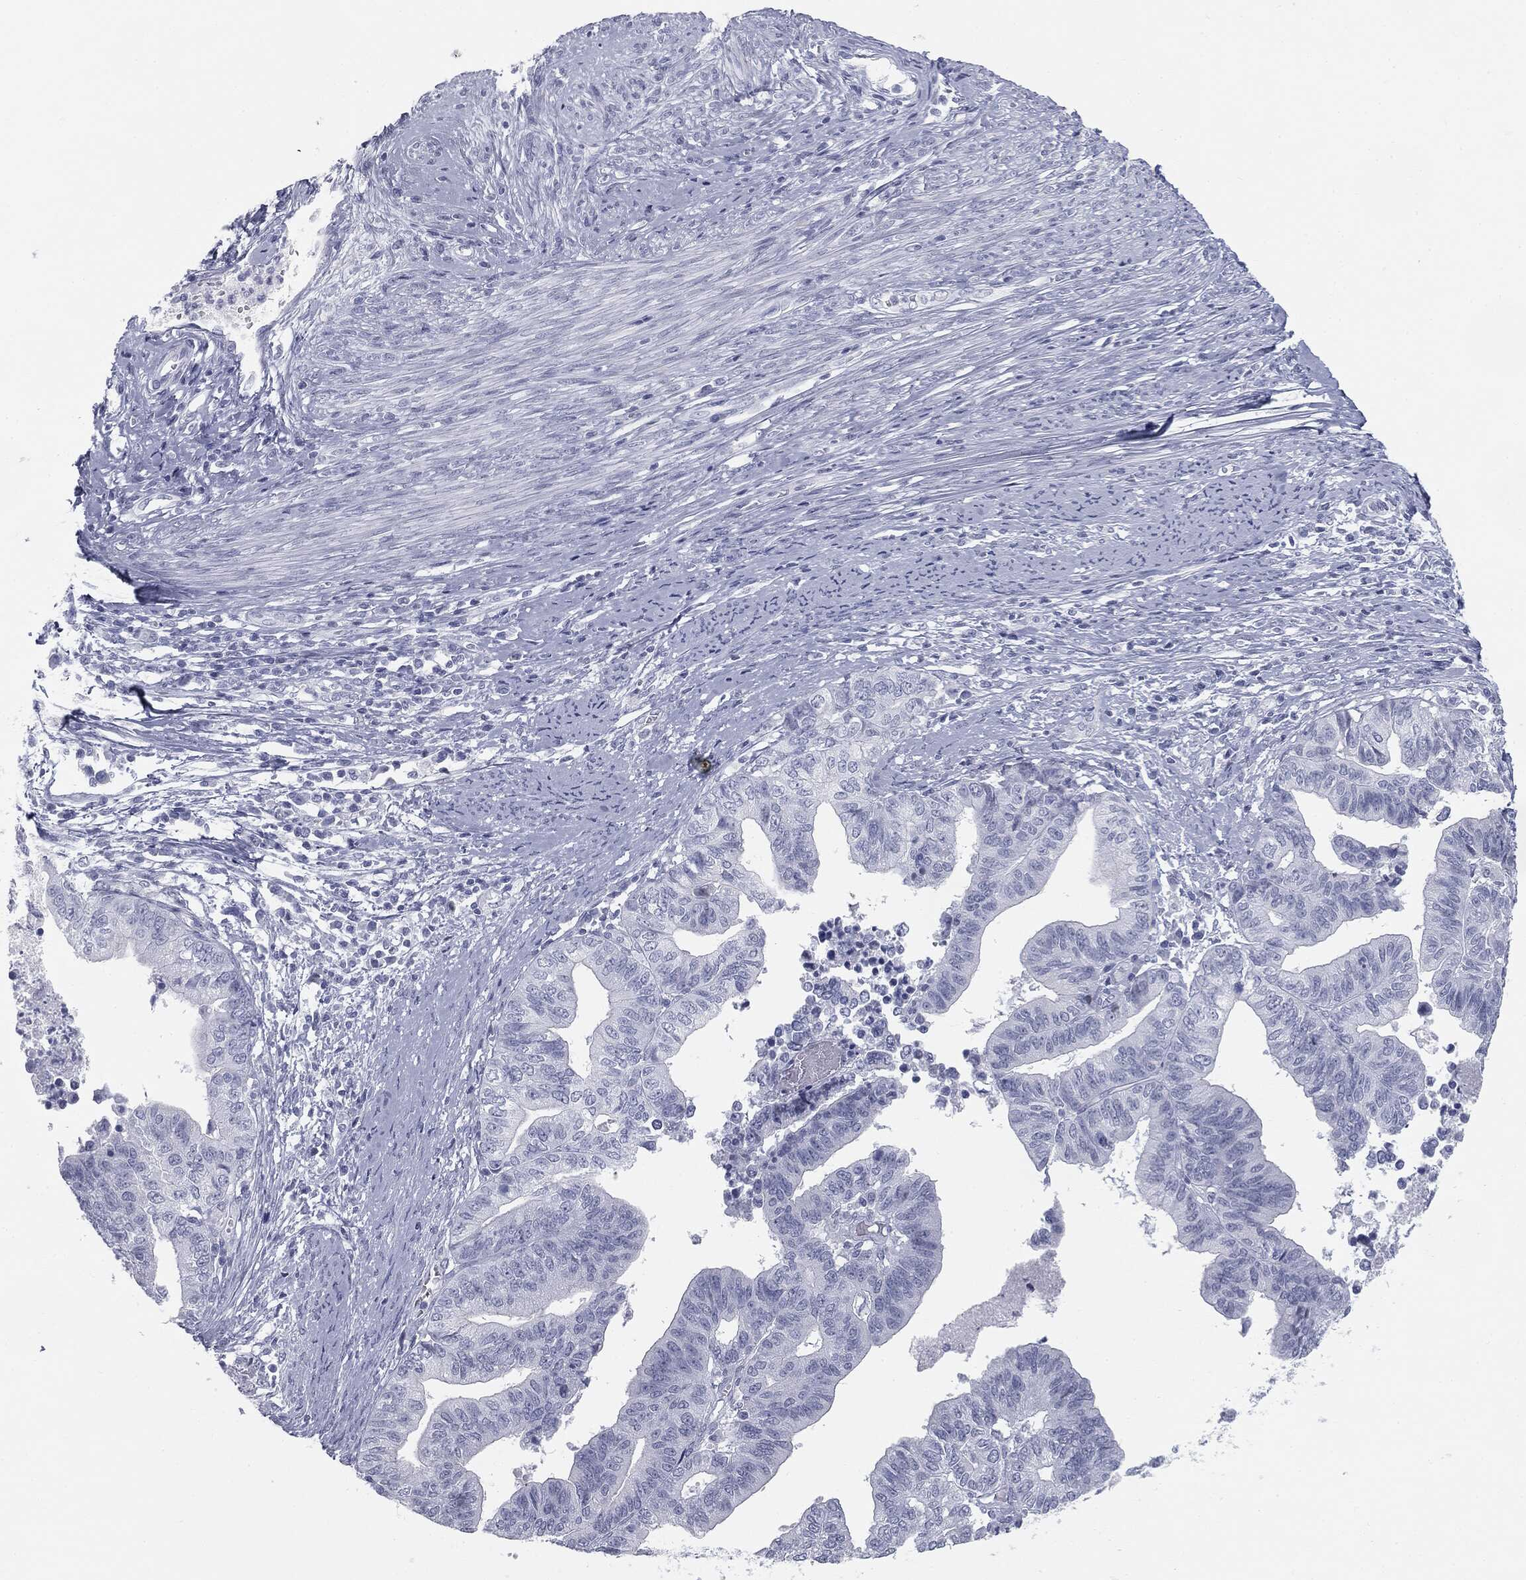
{"staining": {"intensity": "negative", "quantity": "none", "location": "none"}, "tissue": "endometrial cancer", "cell_type": "Tumor cells", "image_type": "cancer", "snomed": [{"axis": "morphology", "description": "Adenocarcinoma, NOS"}, {"axis": "topography", "description": "Endometrium"}], "caption": "A high-resolution photomicrograph shows IHC staining of adenocarcinoma (endometrial), which demonstrates no significant positivity in tumor cells.", "gene": "TPO", "patient": {"sex": "female", "age": 65}}